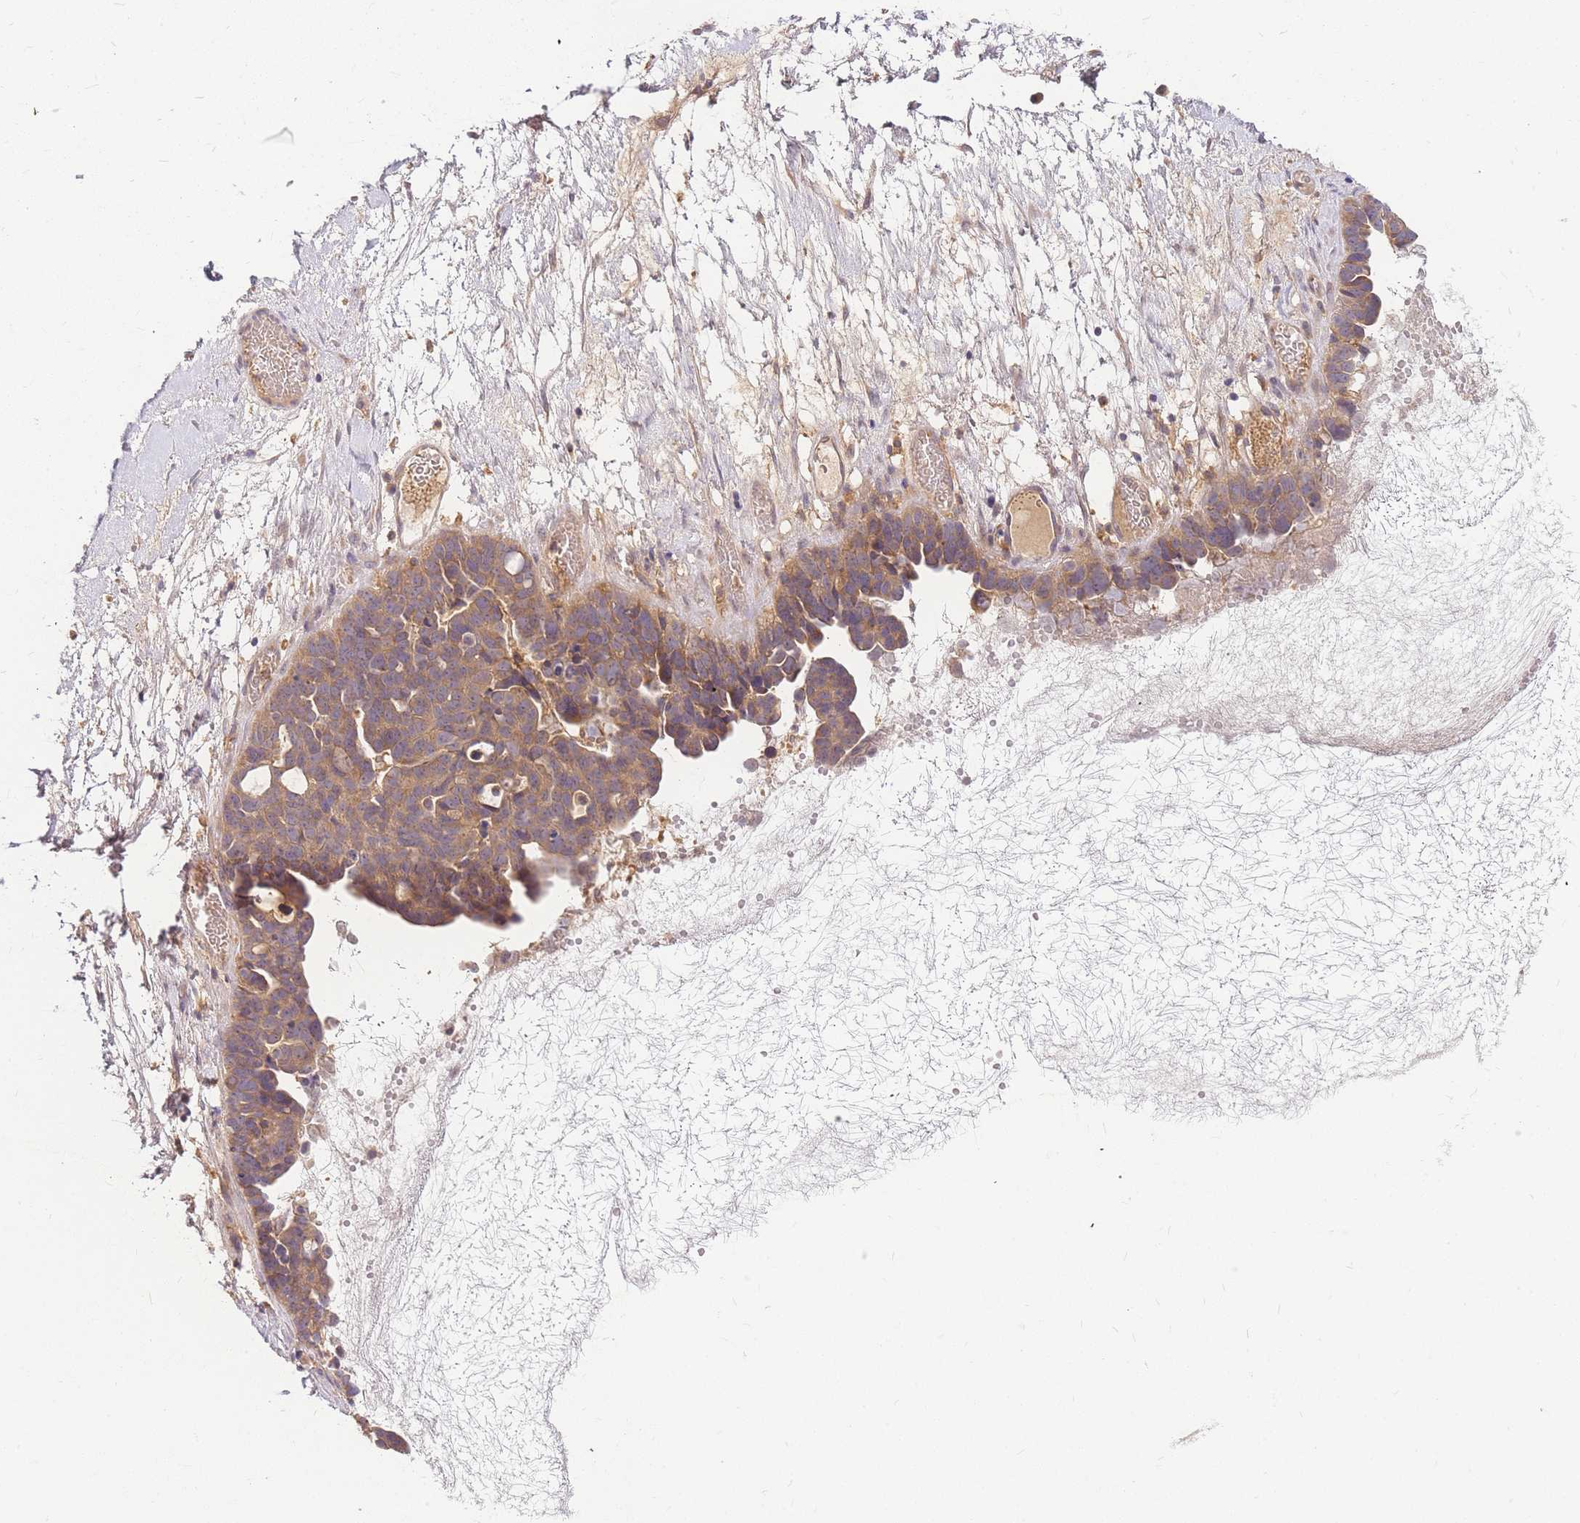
{"staining": {"intensity": "weak", "quantity": ">75%", "location": "cytoplasmic/membranous"}, "tissue": "ovarian cancer", "cell_type": "Tumor cells", "image_type": "cancer", "snomed": [{"axis": "morphology", "description": "Cystadenocarcinoma, serous, NOS"}, {"axis": "topography", "description": "Ovary"}], "caption": "A histopathology image of human ovarian cancer stained for a protein shows weak cytoplasmic/membranous brown staining in tumor cells.", "gene": "ZNF577", "patient": {"sex": "female", "age": 54}}